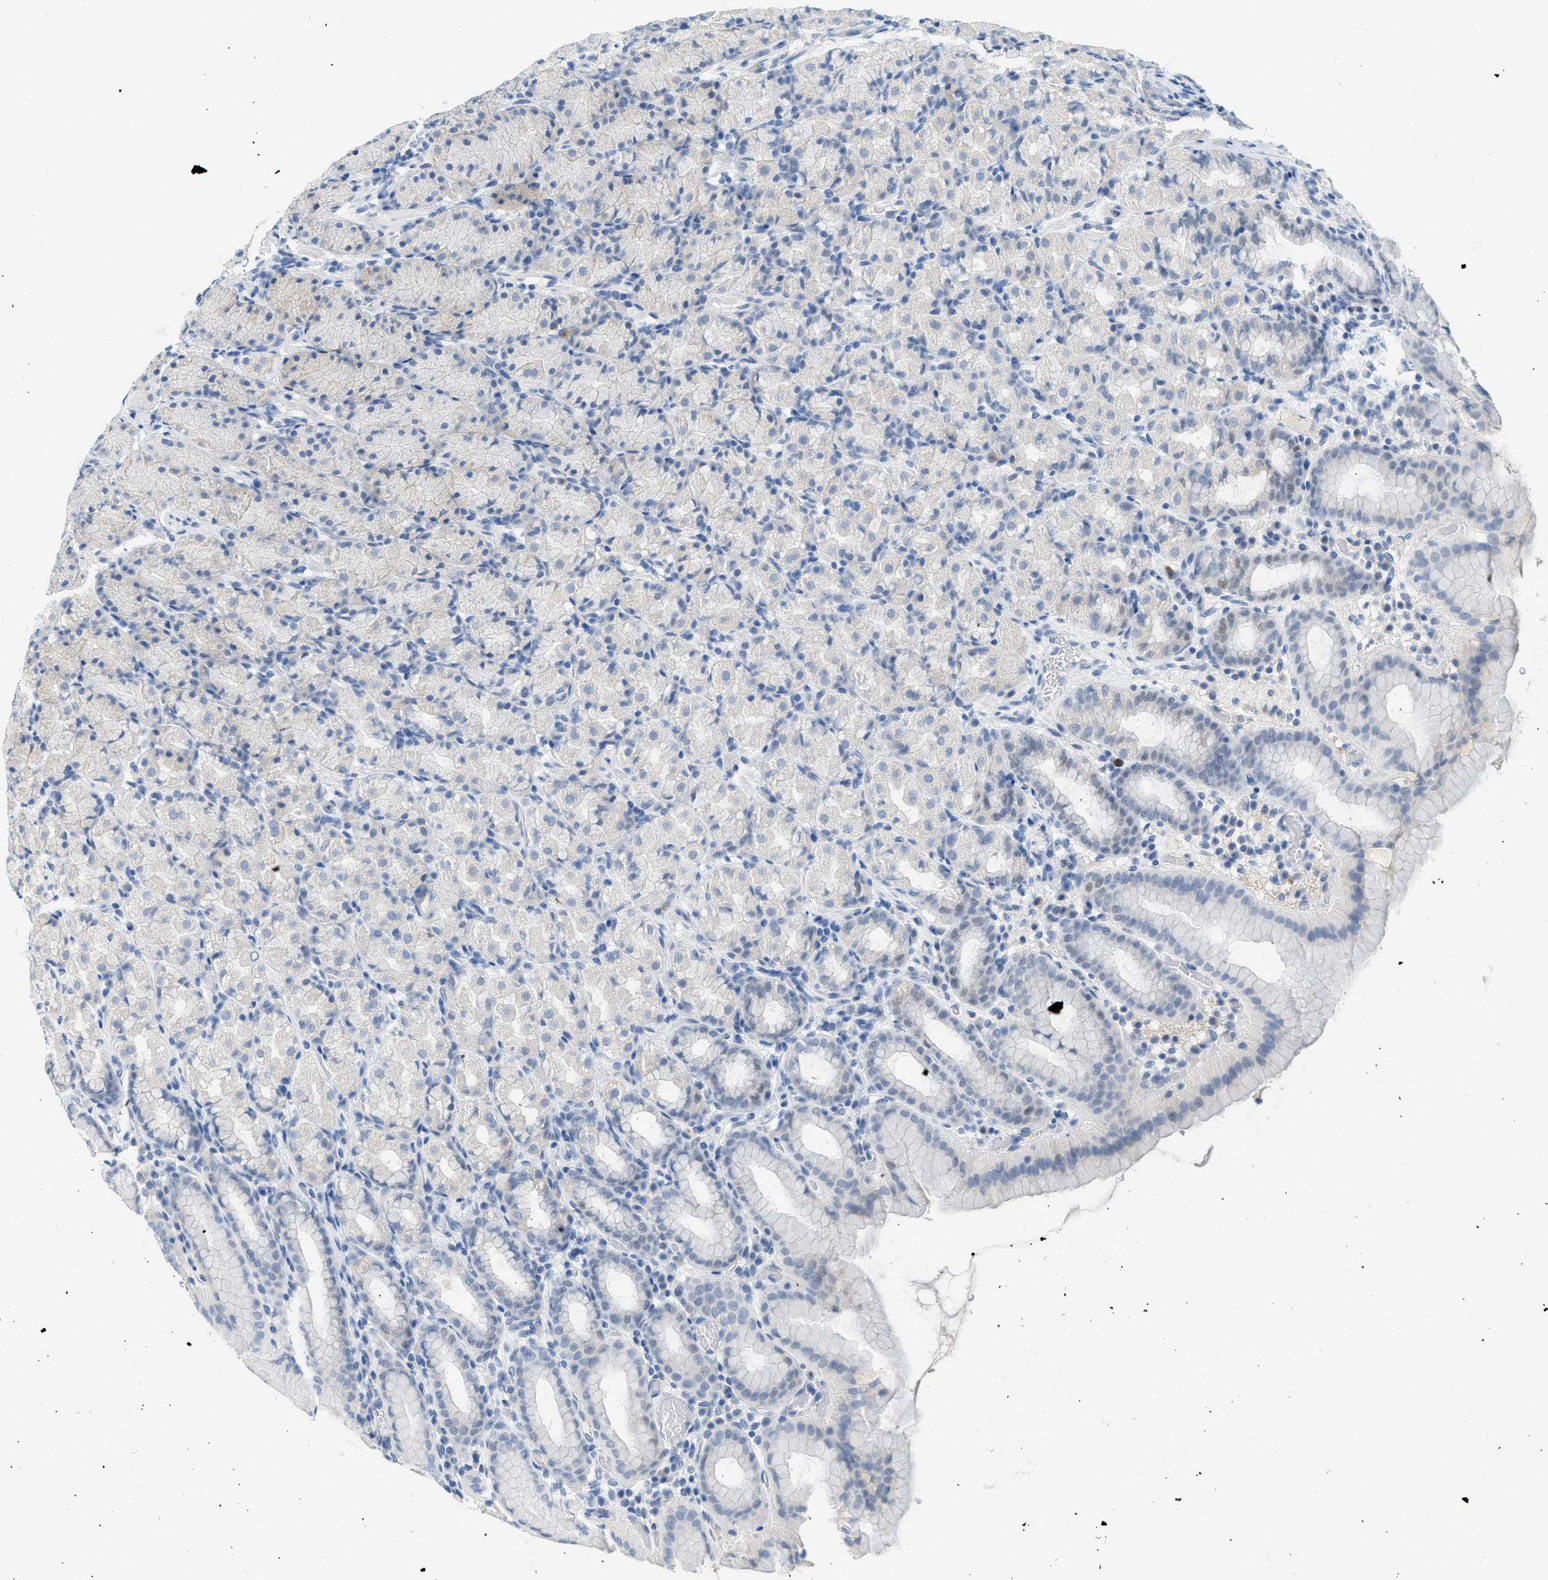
{"staining": {"intensity": "negative", "quantity": "none", "location": "none"}, "tissue": "stomach", "cell_type": "Glandular cells", "image_type": "normal", "snomed": [{"axis": "morphology", "description": "Normal tissue, NOS"}, {"axis": "topography", "description": "Stomach, upper"}], "caption": "IHC histopathology image of unremarkable stomach stained for a protein (brown), which reveals no expression in glandular cells. The staining is performed using DAB brown chromogen with nuclei counter-stained in using hematoxylin.", "gene": "HSF2", "patient": {"sex": "male", "age": 68}}